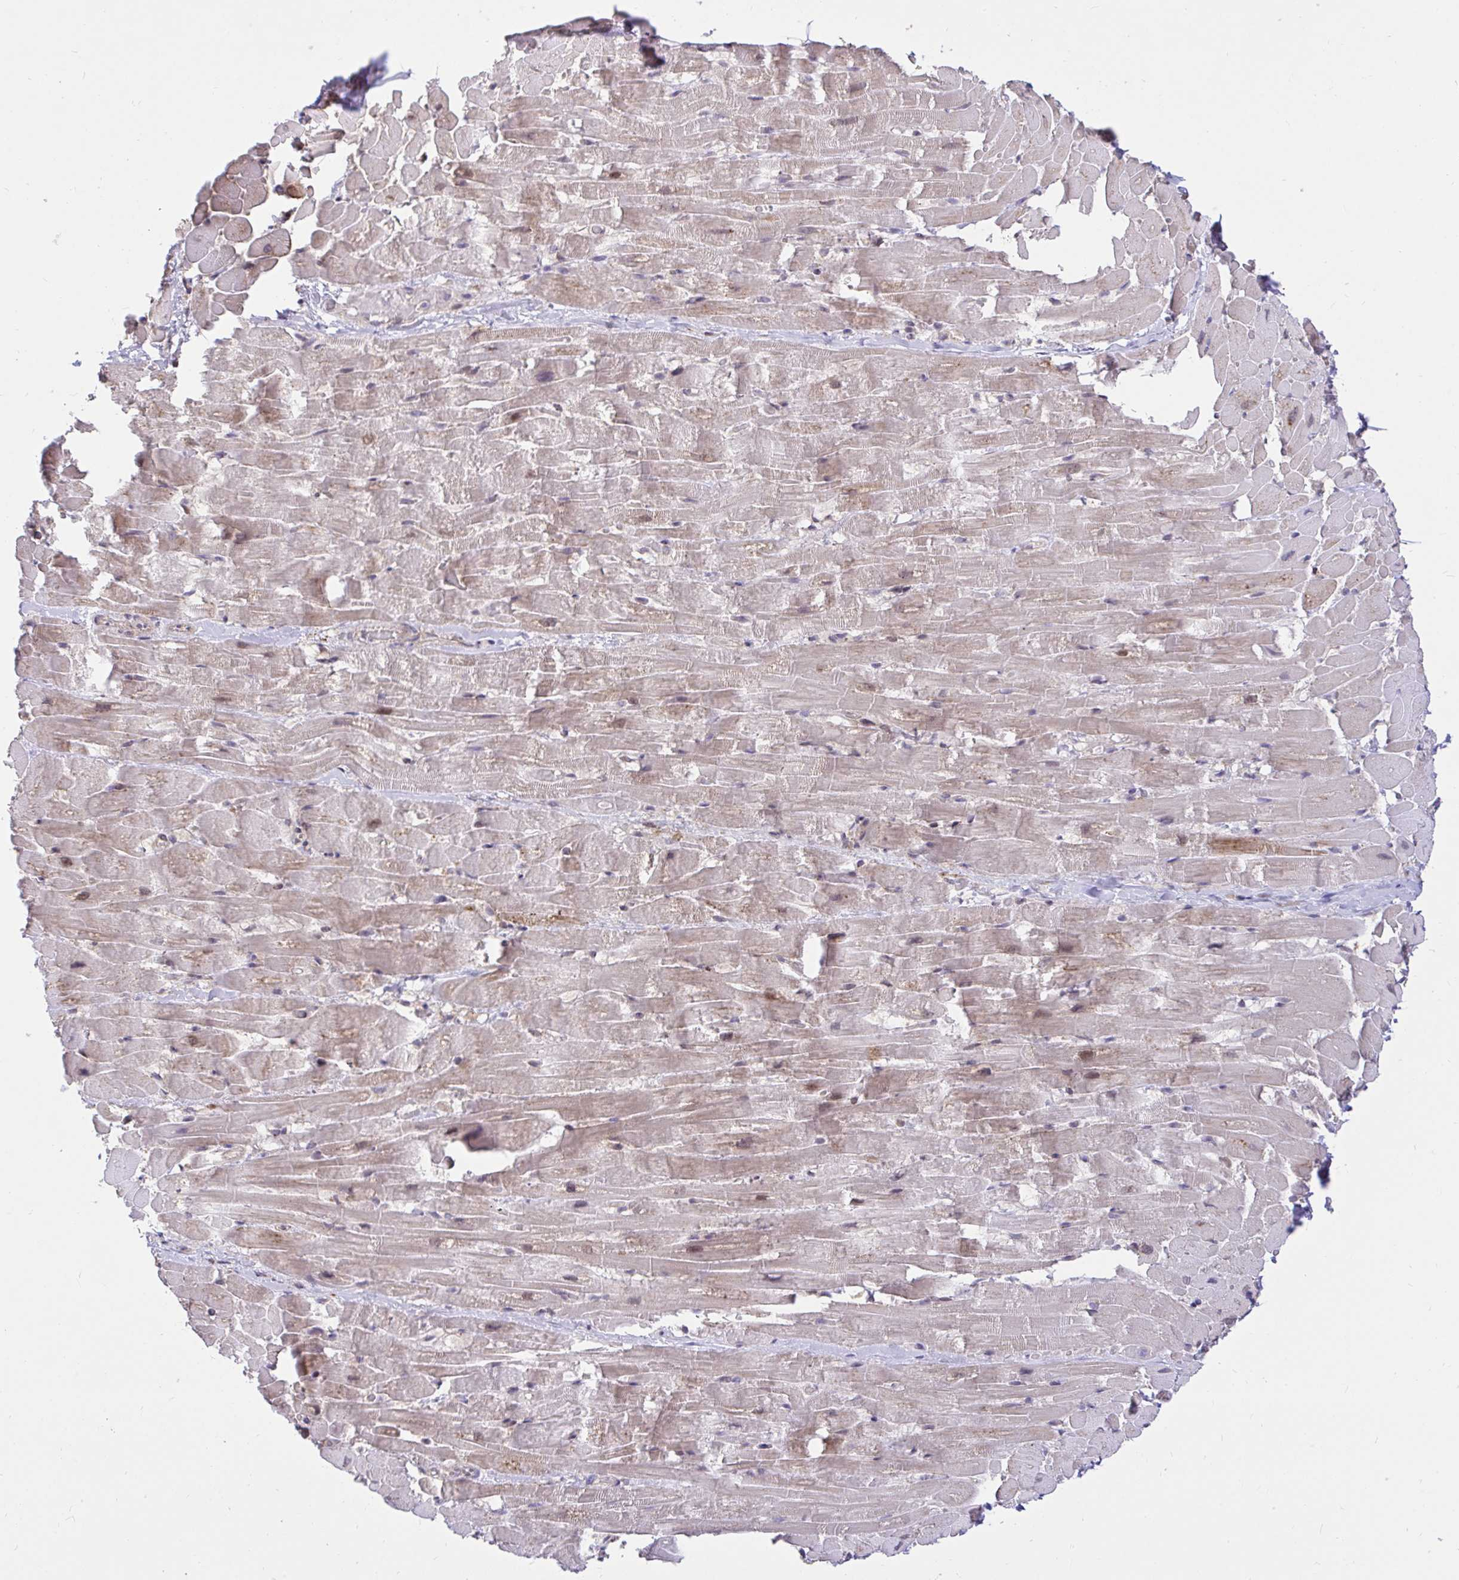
{"staining": {"intensity": "moderate", "quantity": "25%-75%", "location": "cytoplasmic/membranous,nuclear"}, "tissue": "heart muscle", "cell_type": "Cardiomyocytes", "image_type": "normal", "snomed": [{"axis": "morphology", "description": "Normal tissue, NOS"}, {"axis": "topography", "description": "Heart"}], "caption": "Heart muscle stained with immunohistochemistry reveals moderate cytoplasmic/membranous,nuclear expression in approximately 25%-75% of cardiomyocytes.", "gene": "NAALAD2", "patient": {"sex": "male", "age": 37}}